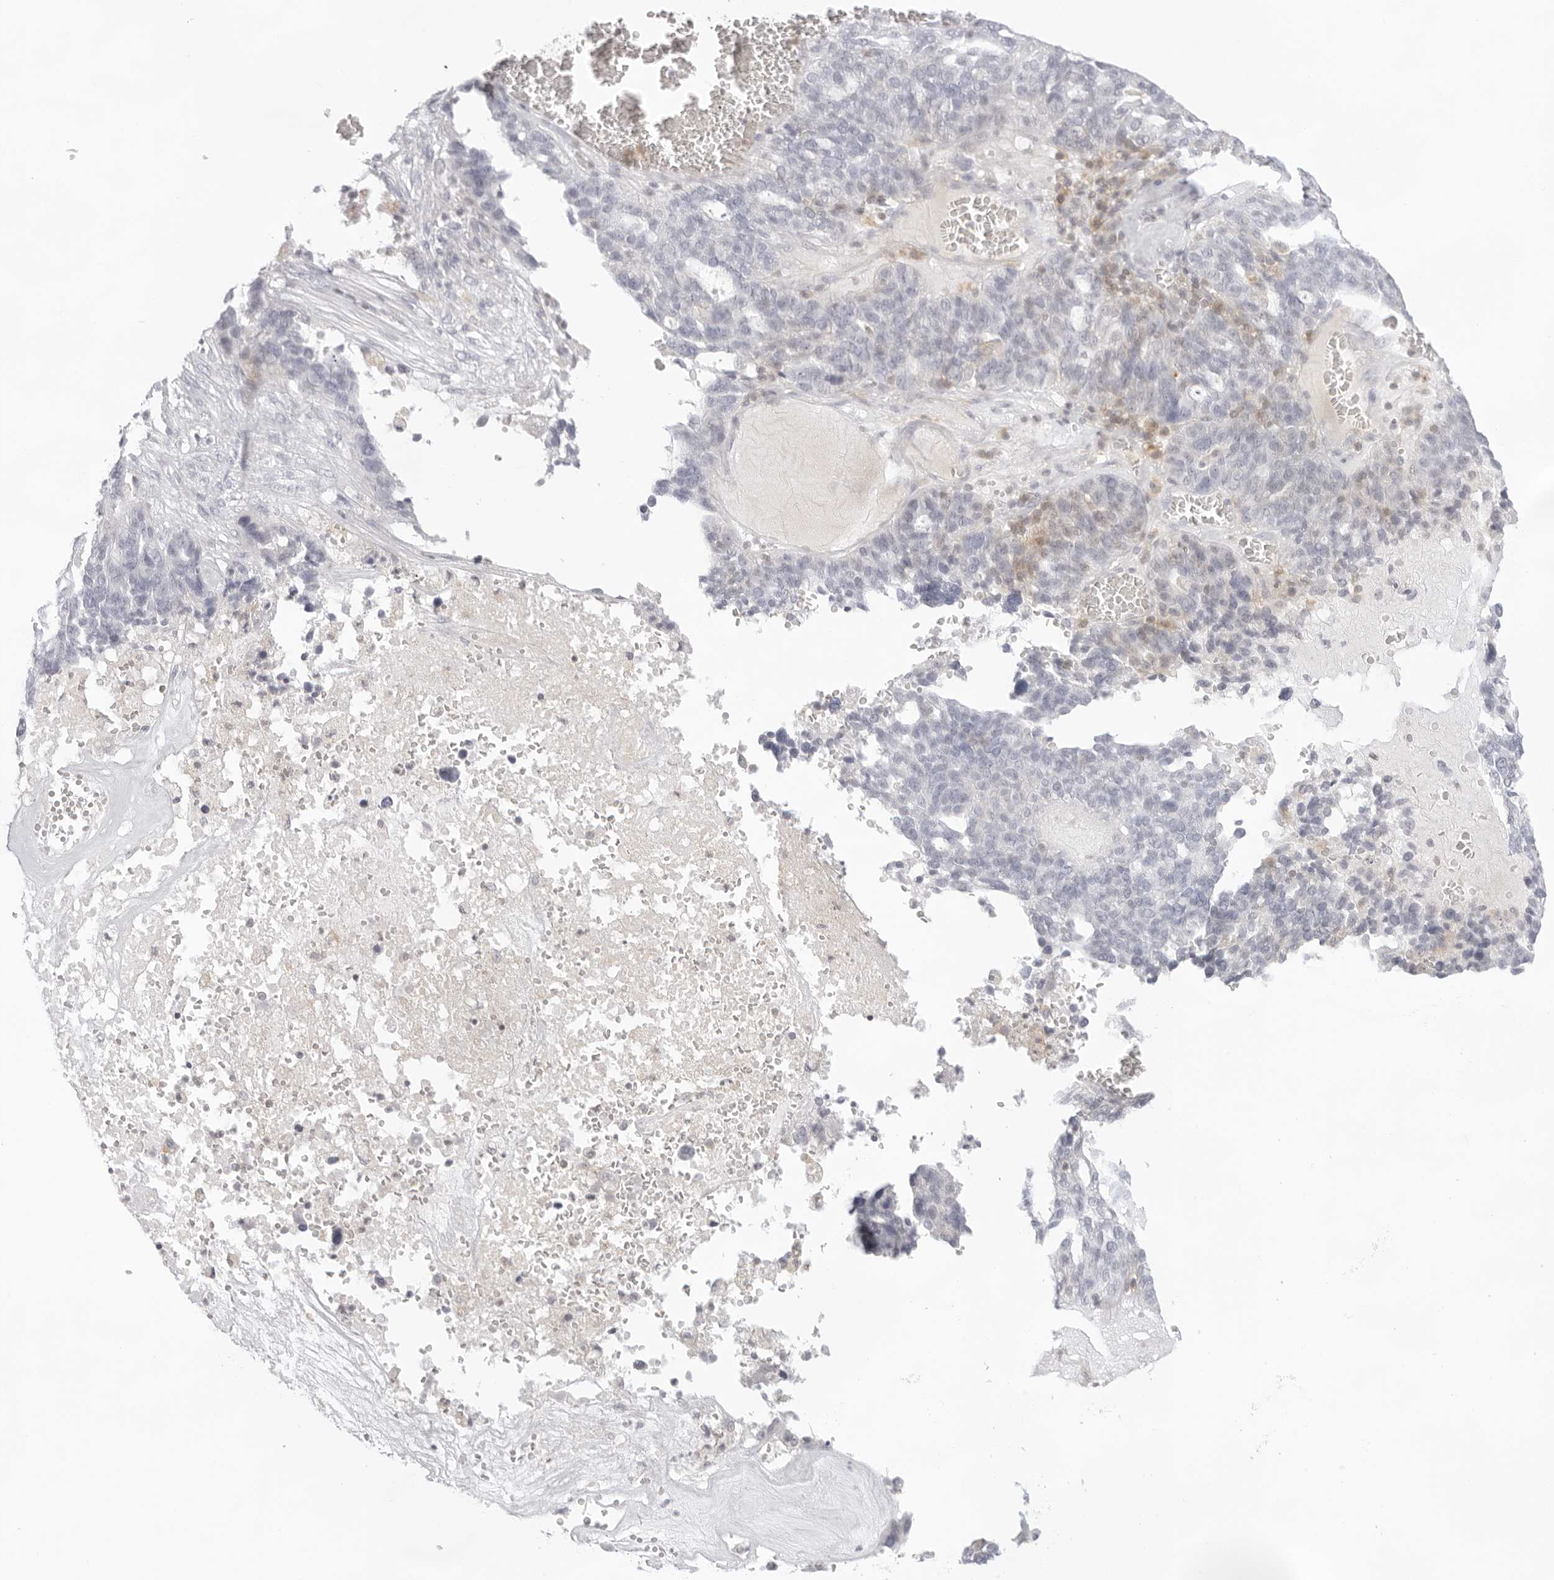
{"staining": {"intensity": "negative", "quantity": "none", "location": "none"}, "tissue": "ovarian cancer", "cell_type": "Tumor cells", "image_type": "cancer", "snomed": [{"axis": "morphology", "description": "Cystadenocarcinoma, serous, NOS"}, {"axis": "topography", "description": "Ovary"}], "caption": "Serous cystadenocarcinoma (ovarian) was stained to show a protein in brown. There is no significant positivity in tumor cells.", "gene": "TNFRSF14", "patient": {"sex": "female", "age": 59}}